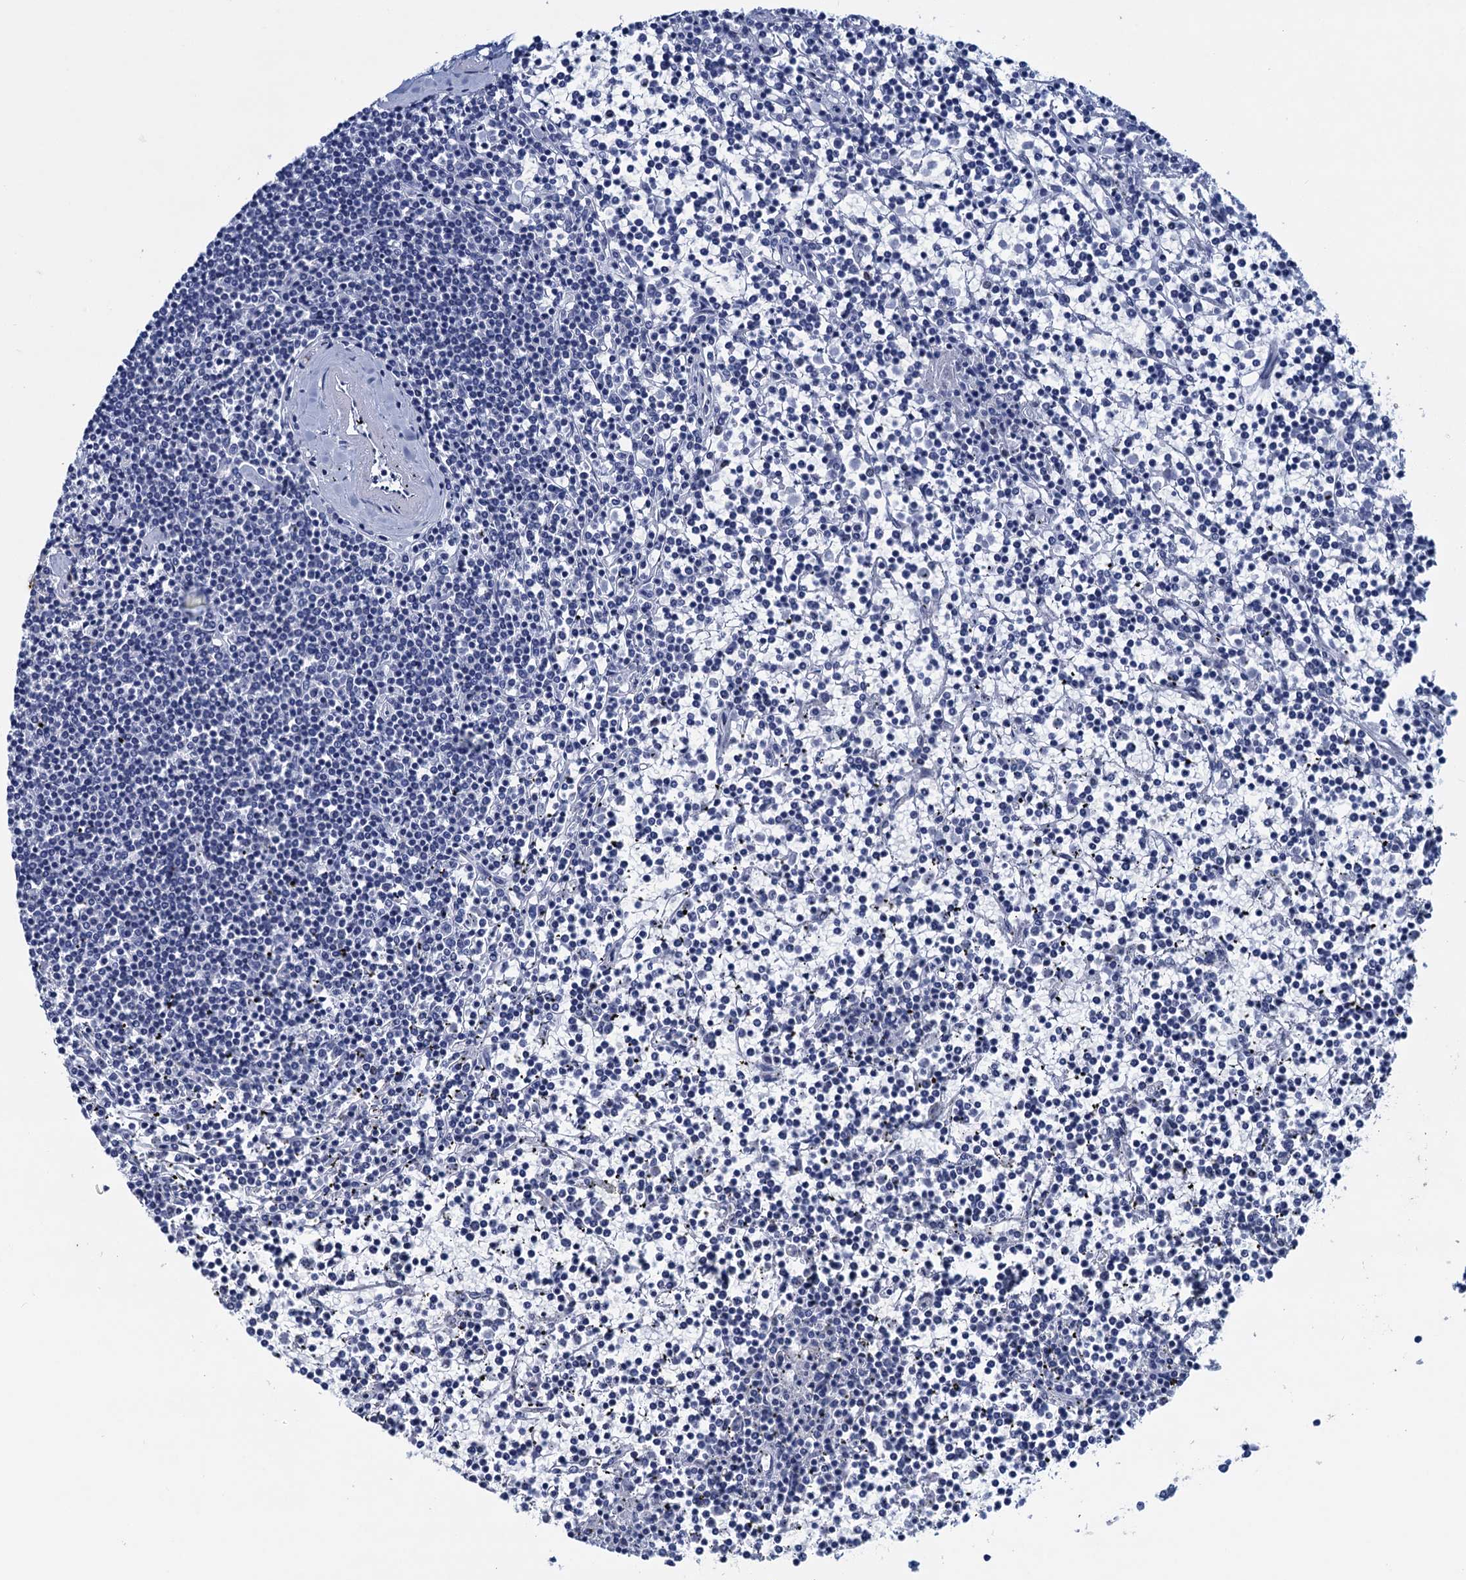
{"staining": {"intensity": "negative", "quantity": "none", "location": "none"}, "tissue": "lymphoma", "cell_type": "Tumor cells", "image_type": "cancer", "snomed": [{"axis": "morphology", "description": "Malignant lymphoma, non-Hodgkin's type, Low grade"}, {"axis": "topography", "description": "Spleen"}], "caption": "This is an IHC photomicrograph of human low-grade malignant lymphoma, non-Hodgkin's type. There is no staining in tumor cells.", "gene": "RHCG", "patient": {"sex": "female", "age": 19}}